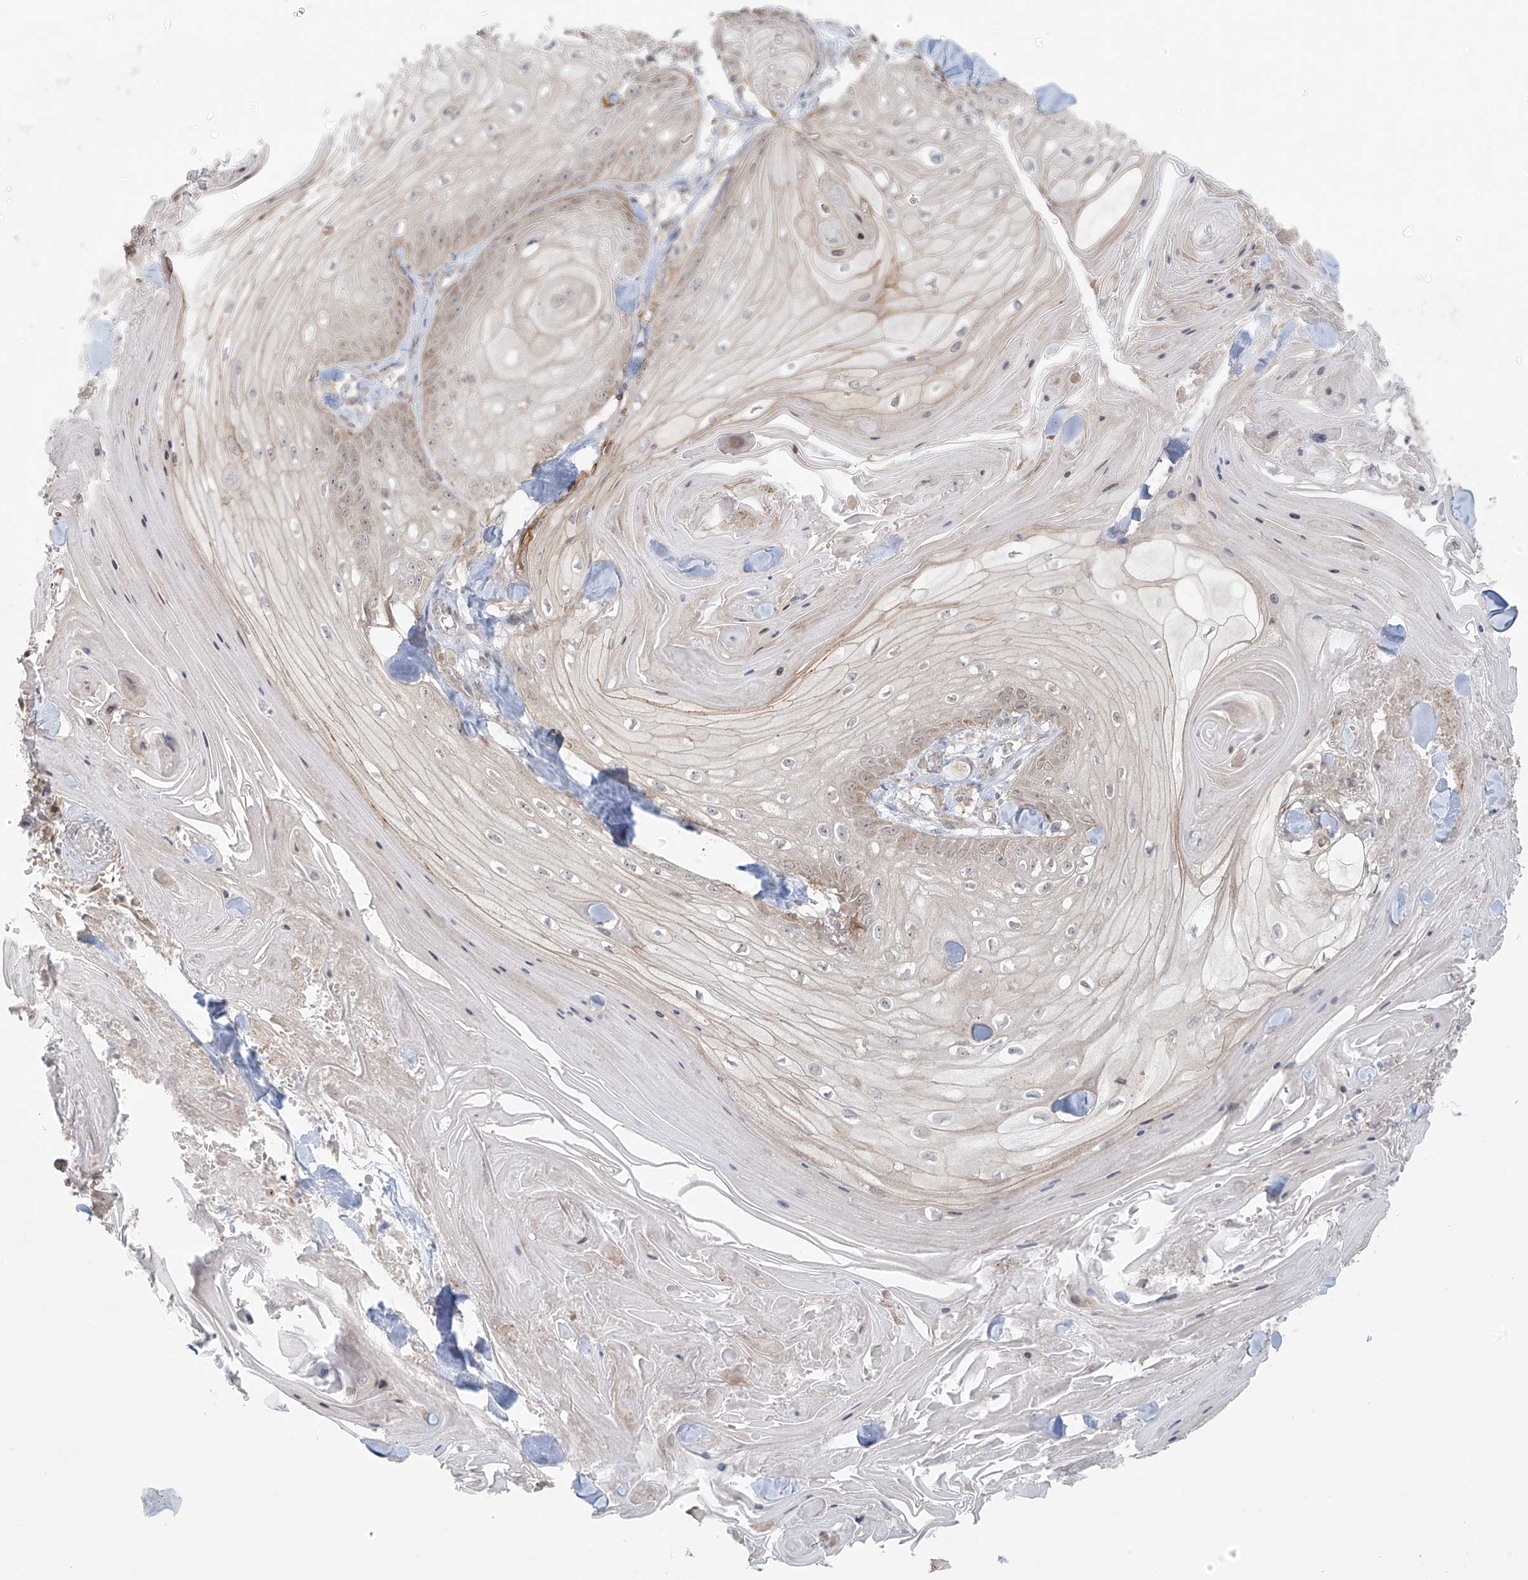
{"staining": {"intensity": "negative", "quantity": "none", "location": "none"}, "tissue": "skin cancer", "cell_type": "Tumor cells", "image_type": "cancer", "snomed": [{"axis": "morphology", "description": "Squamous cell carcinoma, NOS"}, {"axis": "topography", "description": "Skin"}], "caption": "IHC photomicrograph of human skin squamous cell carcinoma stained for a protein (brown), which shows no expression in tumor cells.", "gene": "HDDC2", "patient": {"sex": "male", "age": 74}}